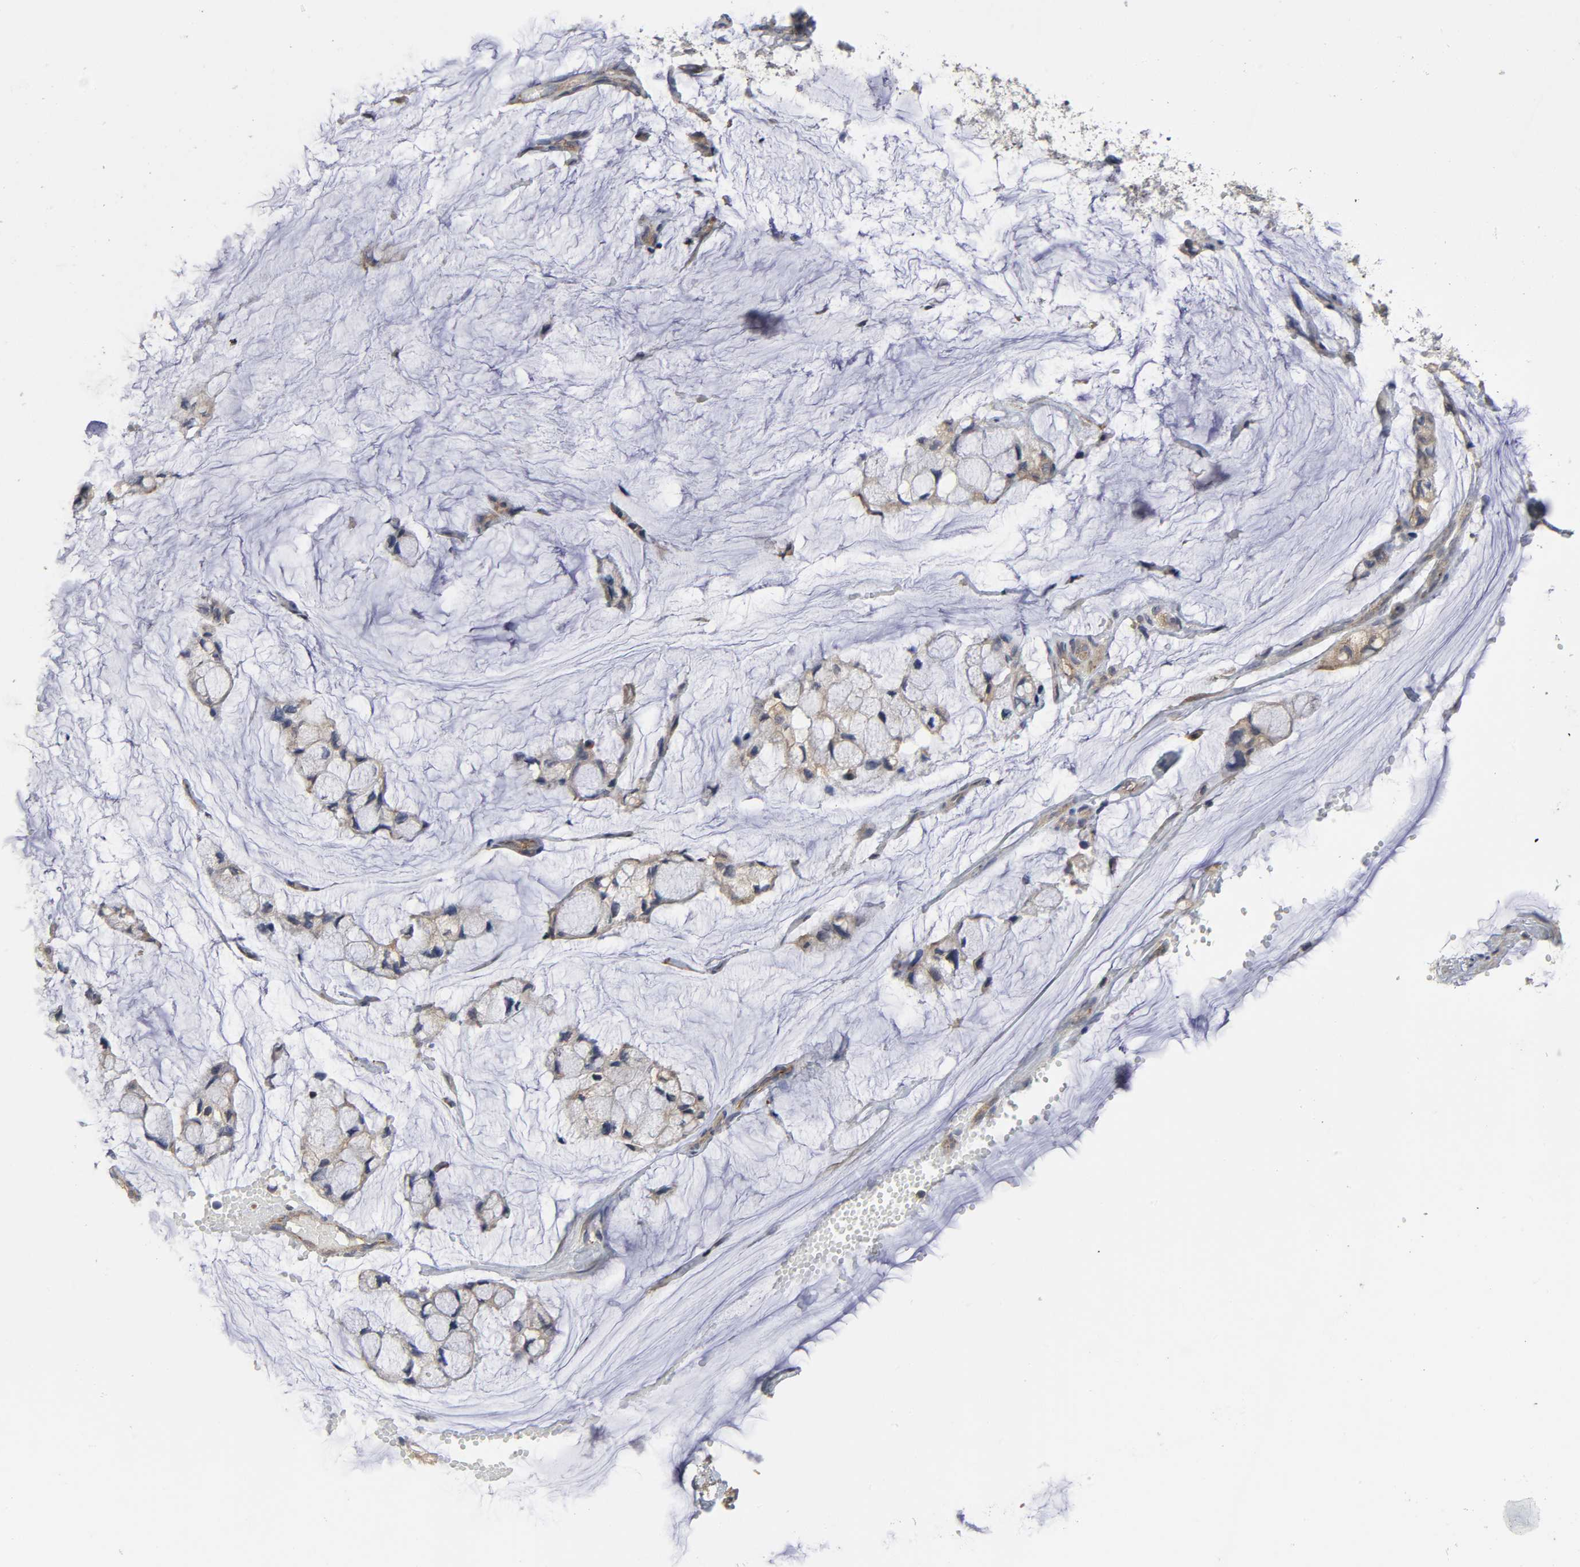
{"staining": {"intensity": "moderate", "quantity": "25%-75%", "location": "cytoplasmic/membranous"}, "tissue": "ovarian cancer", "cell_type": "Tumor cells", "image_type": "cancer", "snomed": [{"axis": "morphology", "description": "Cystadenocarcinoma, mucinous, NOS"}, {"axis": "topography", "description": "Ovary"}], "caption": "Mucinous cystadenocarcinoma (ovarian) was stained to show a protein in brown. There is medium levels of moderate cytoplasmic/membranous positivity in approximately 25%-75% of tumor cells. (IHC, brightfield microscopy, high magnification).", "gene": "SH3GLB1", "patient": {"sex": "female", "age": 39}}